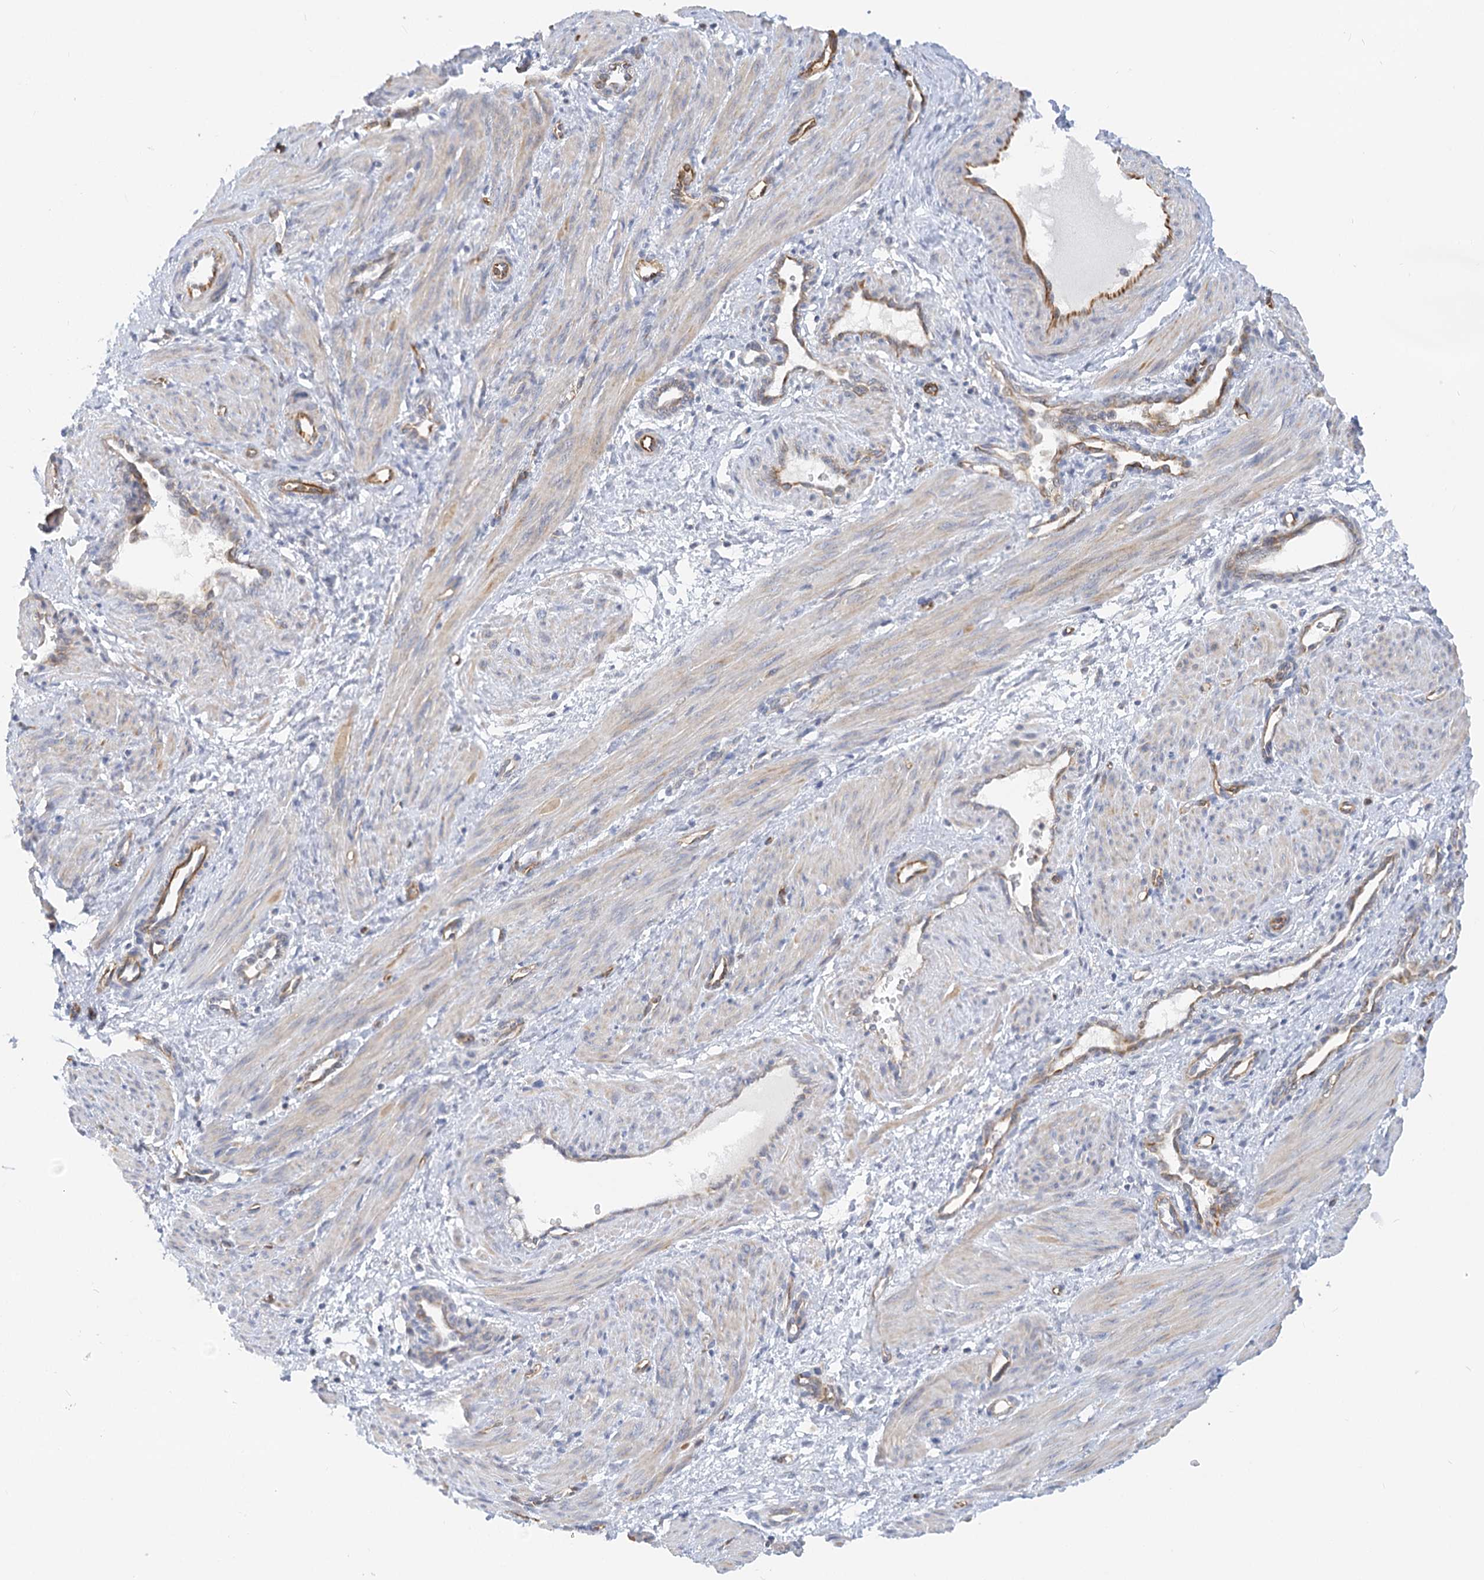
{"staining": {"intensity": "weak", "quantity": "25%-75%", "location": "cytoplasmic/membranous"}, "tissue": "smooth muscle", "cell_type": "Smooth muscle cells", "image_type": "normal", "snomed": [{"axis": "morphology", "description": "Normal tissue, NOS"}, {"axis": "topography", "description": "Endometrium"}], "caption": "Immunohistochemical staining of normal smooth muscle reveals 25%-75% levels of weak cytoplasmic/membranous protein expression in about 25%-75% of smooth muscle cells. The protein of interest is shown in brown color, while the nuclei are stained blue.", "gene": "NELL2", "patient": {"sex": "female", "age": 33}}